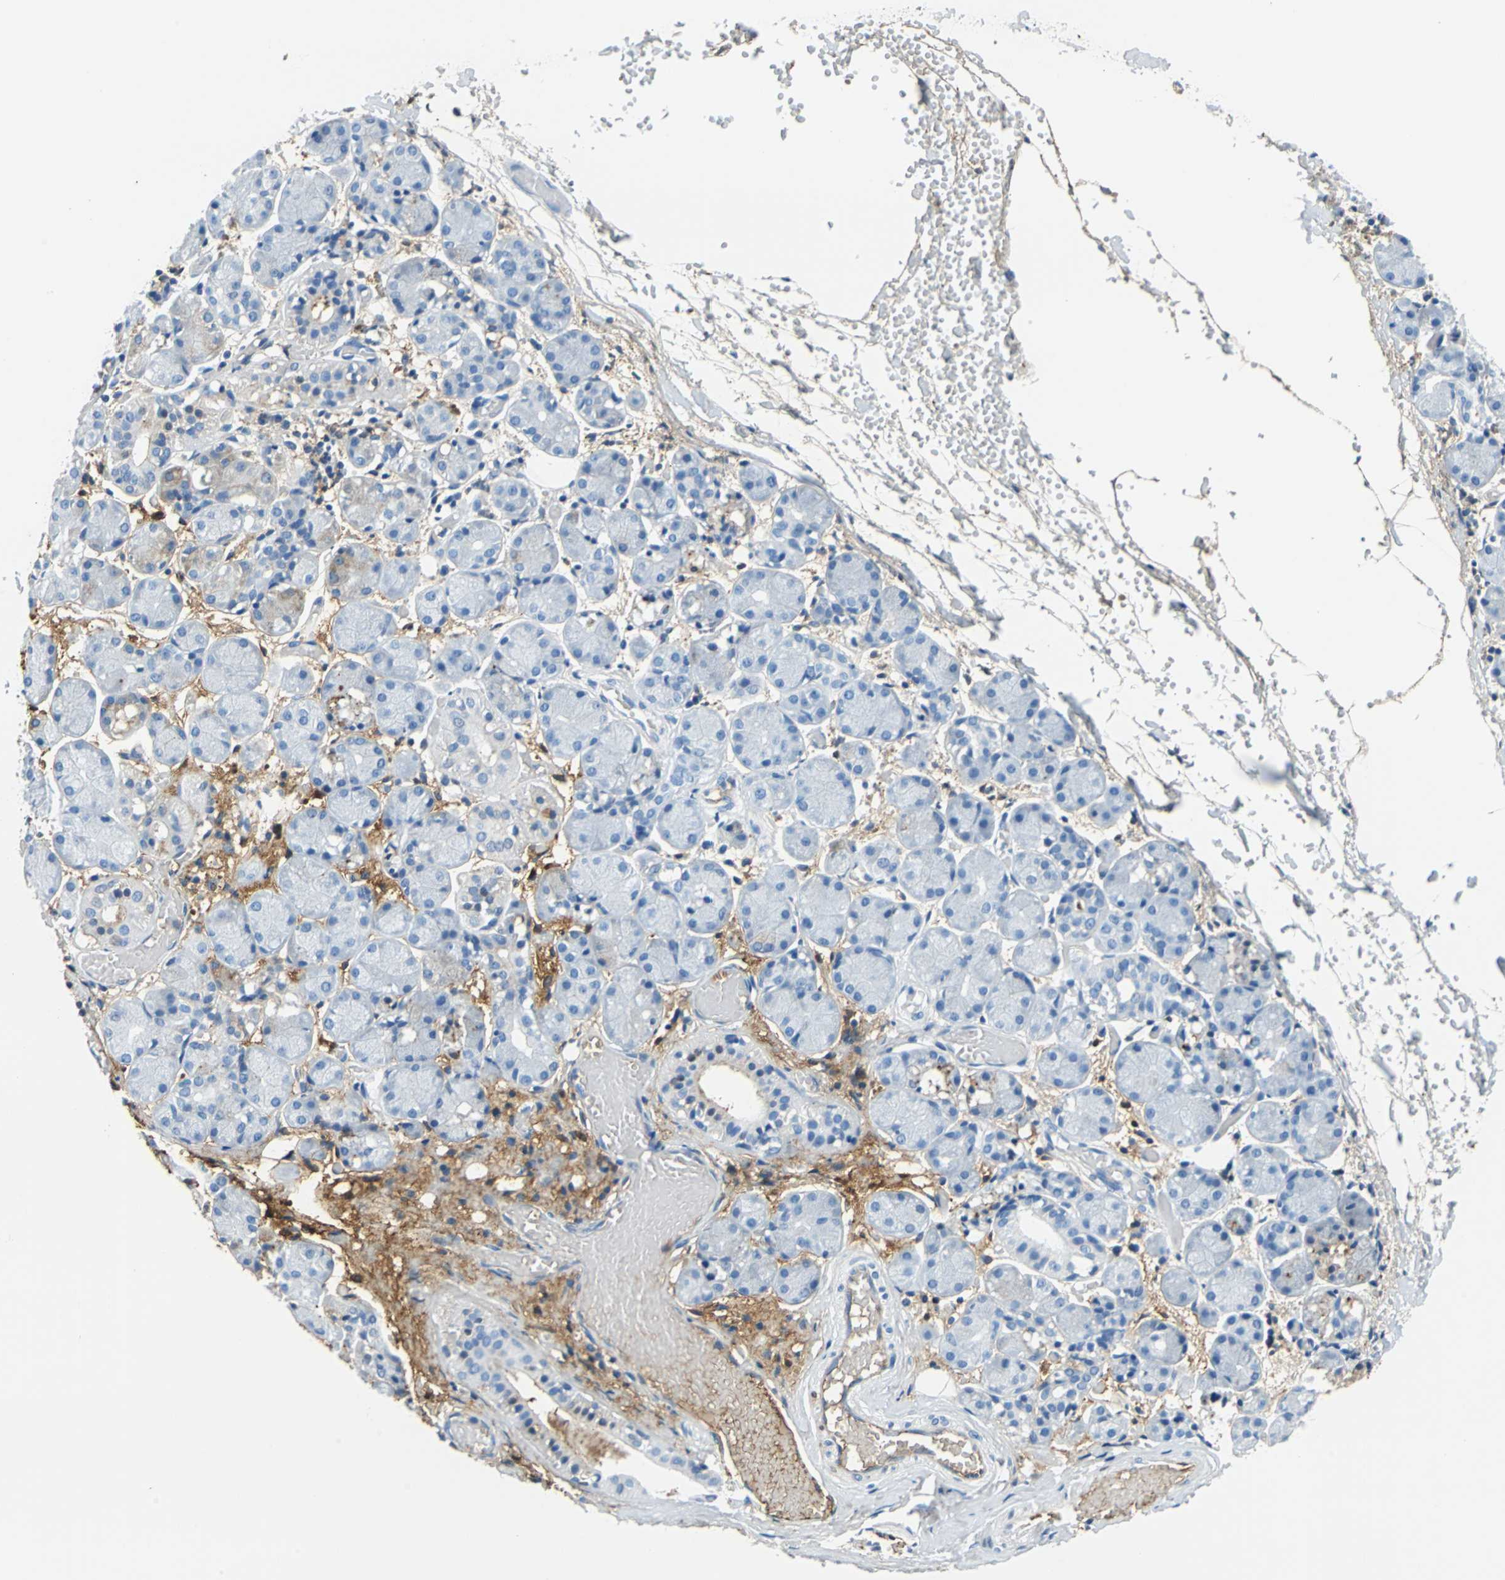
{"staining": {"intensity": "strong", "quantity": "<25%", "location": "cytoplasmic/membranous"}, "tissue": "salivary gland", "cell_type": "Glandular cells", "image_type": "normal", "snomed": [{"axis": "morphology", "description": "Normal tissue, NOS"}, {"axis": "topography", "description": "Salivary gland"}], "caption": "A brown stain highlights strong cytoplasmic/membranous expression of a protein in glandular cells of benign human salivary gland.", "gene": "ALB", "patient": {"sex": "female", "age": 24}}